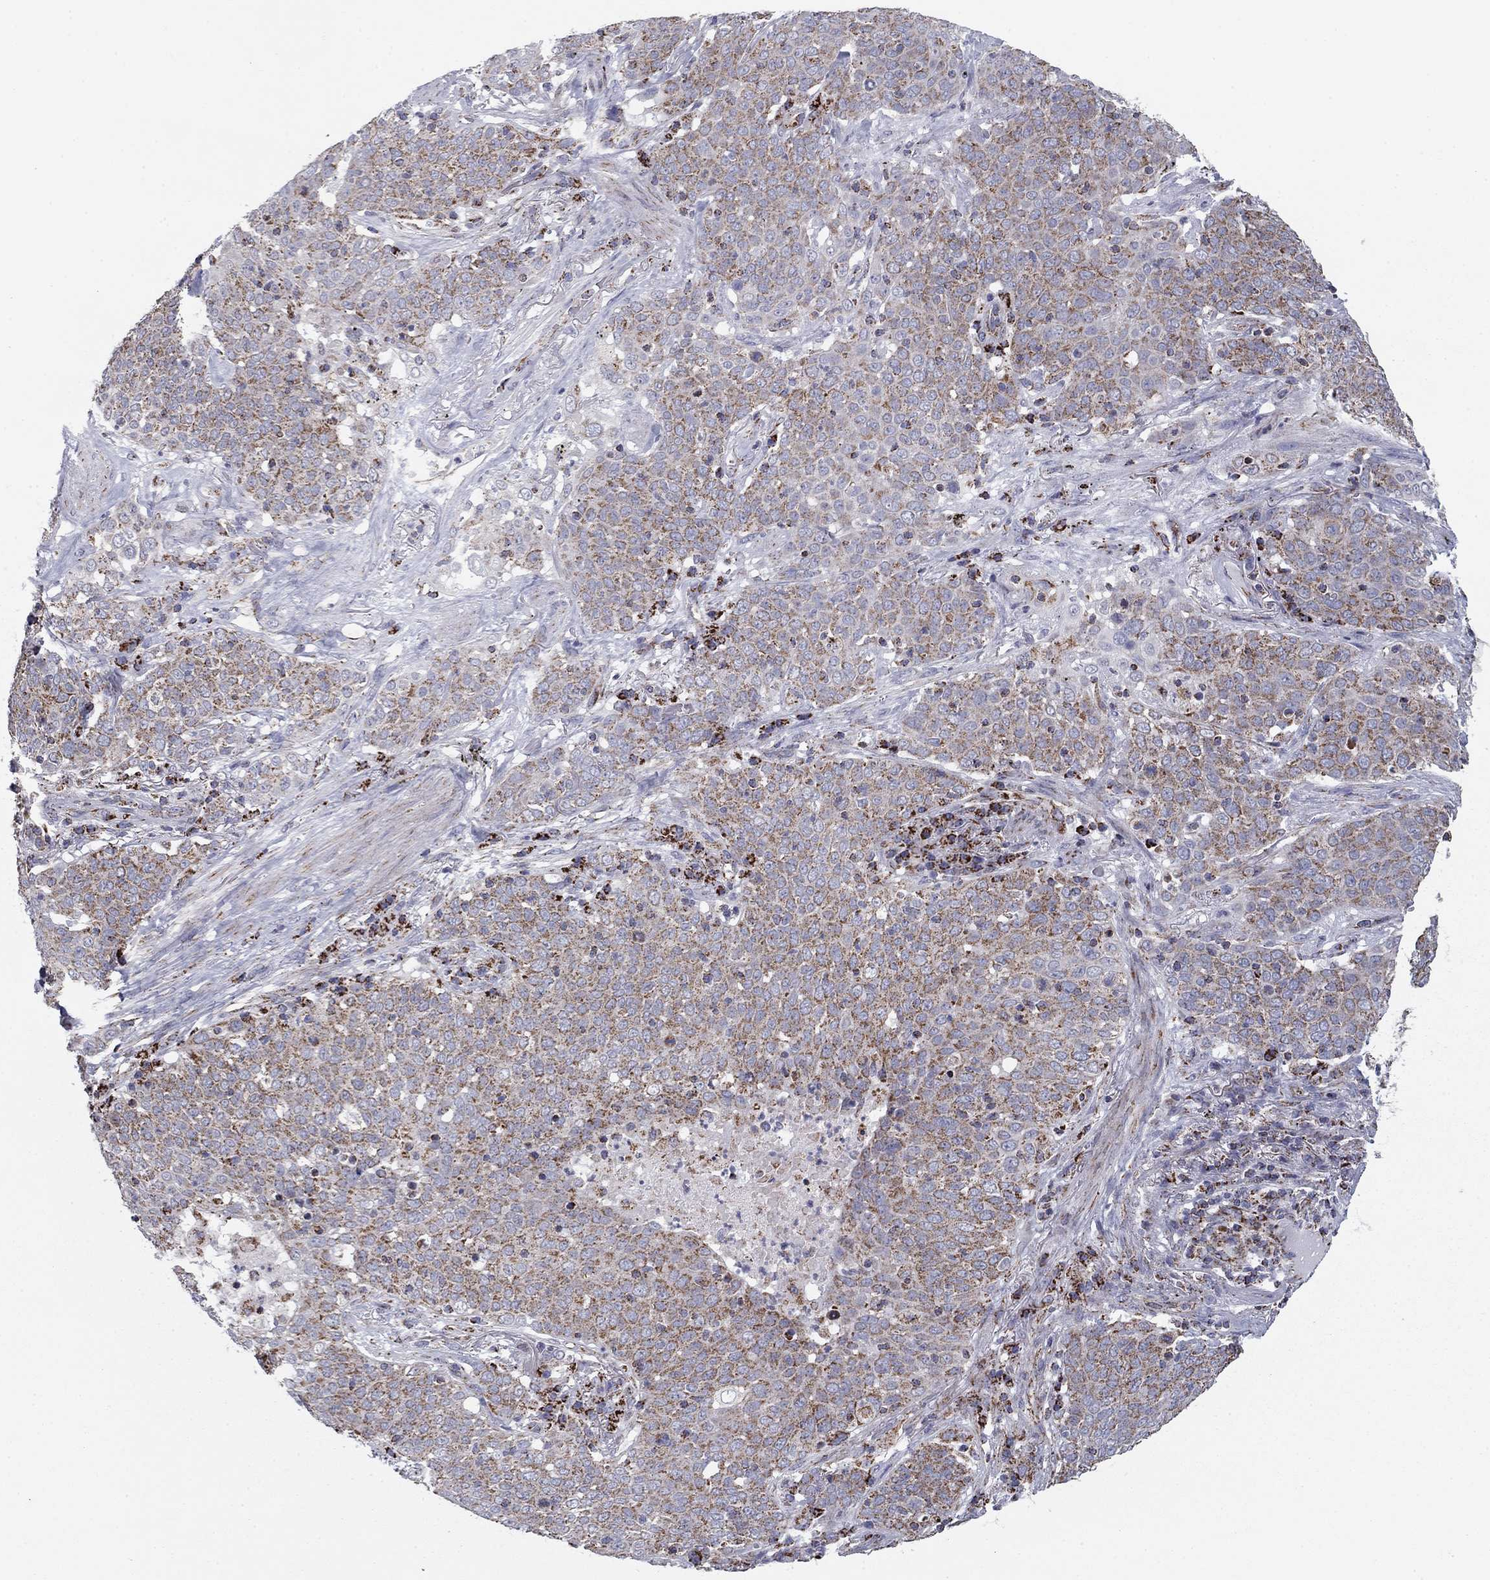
{"staining": {"intensity": "moderate", "quantity": "25%-75%", "location": "cytoplasmic/membranous"}, "tissue": "lung cancer", "cell_type": "Tumor cells", "image_type": "cancer", "snomed": [{"axis": "morphology", "description": "Squamous cell carcinoma, NOS"}, {"axis": "topography", "description": "Lung"}], "caption": "Immunohistochemistry (IHC) (DAB) staining of human lung squamous cell carcinoma exhibits moderate cytoplasmic/membranous protein staining in about 25%-75% of tumor cells.", "gene": "NDUFV1", "patient": {"sex": "male", "age": 82}}